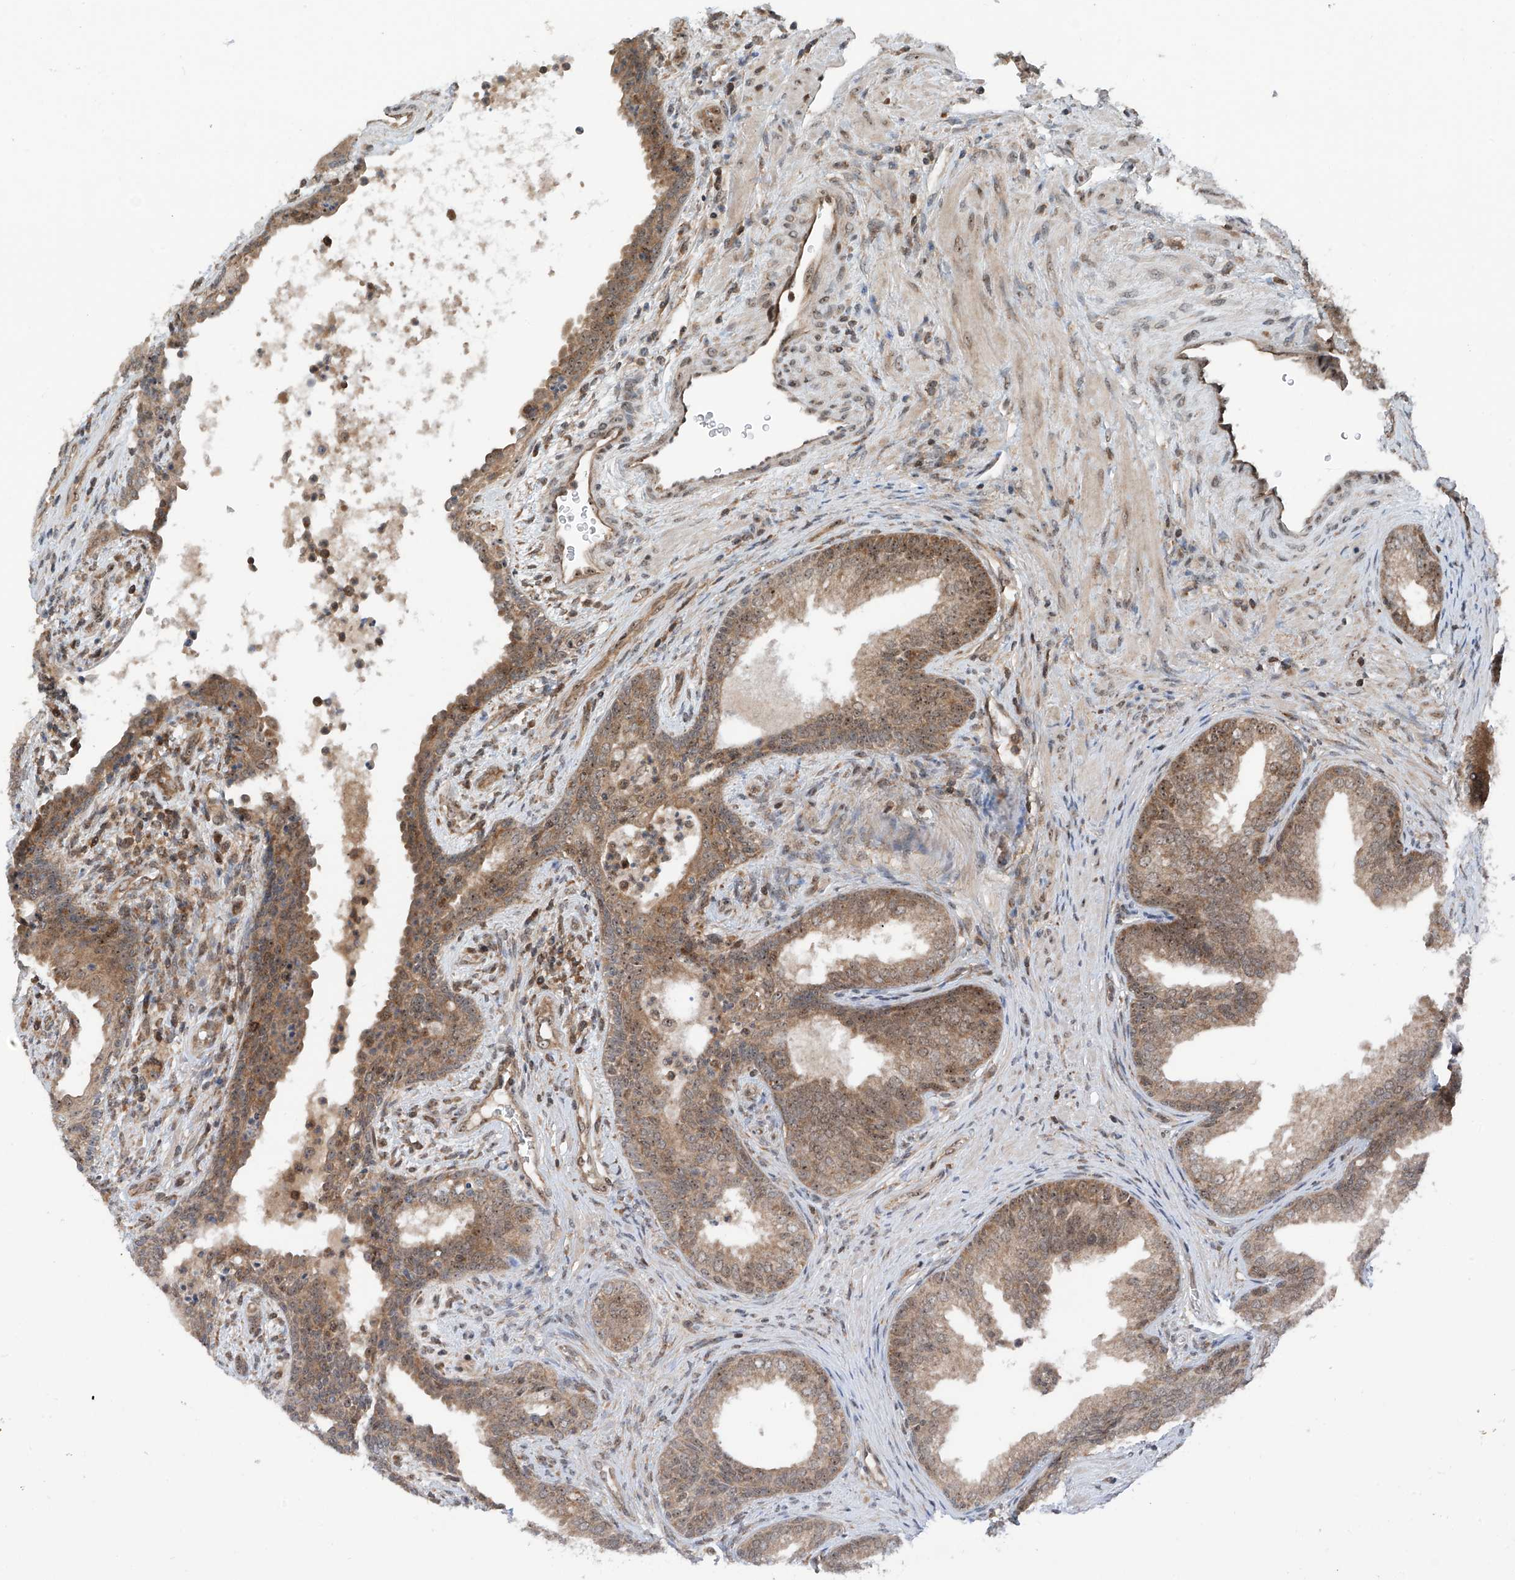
{"staining": {"intensity": "moderate", "quantity": ">75%", "location": "cytoplasmic/membranous,nuclear"}, "tissue": "prostate", "cell_type": "Glandular cells", "image_type": "normal", "snomed": [{"axis": "morphology", "description": "Normal tissue, NOS"}, {"axis": "topography", "description": "Prostate"}], "caption": "Glandular cells reveal medium levels of moderate cytoplasmic/membranous,nuclear expression in approximately >75% of cells in normal human prostate. (DAB (3,3'-diaminobenzidine) IHC, brown staining for protein, blue staining for nuclei).", "gene": "C1orf131", "patient": {"sex": "male", "age": 76}}